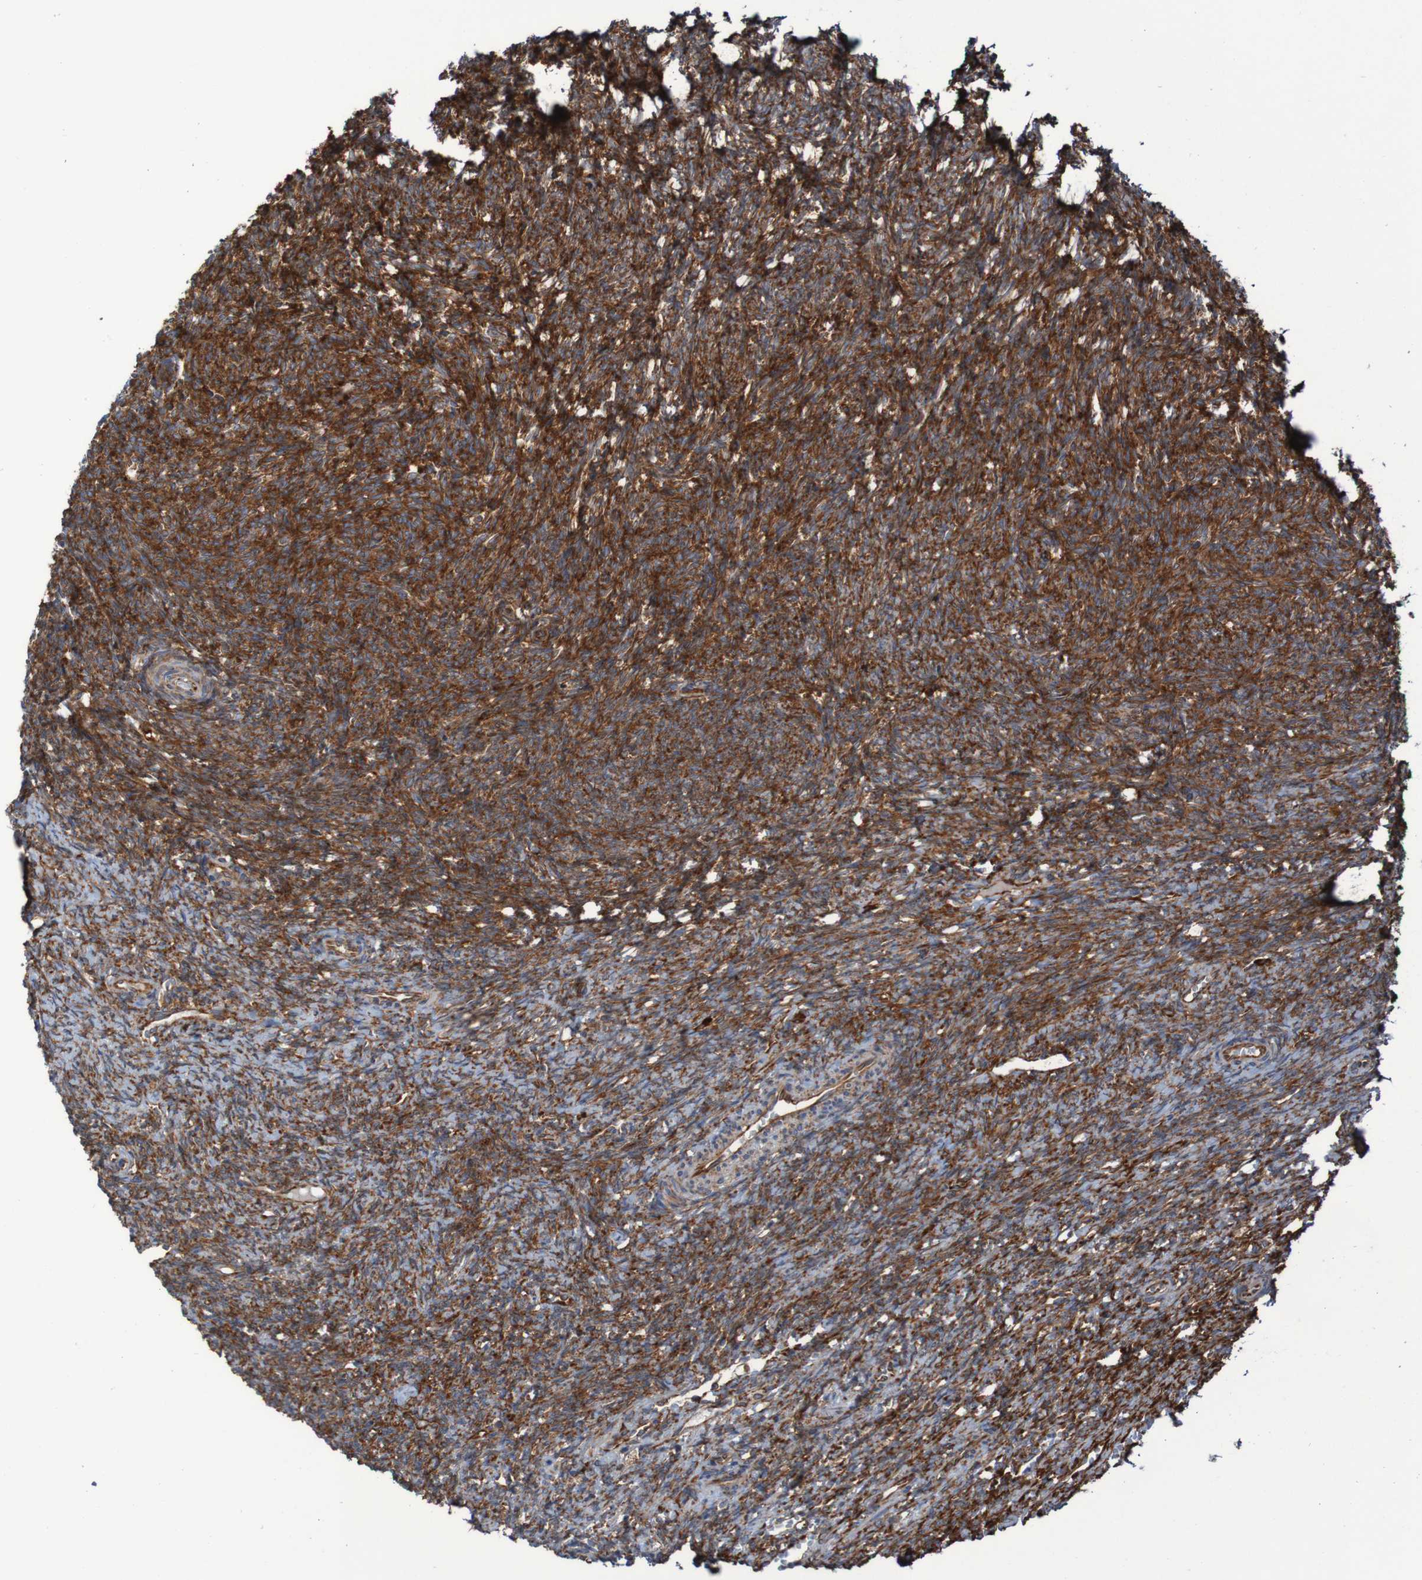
{"staining": {"intensity": "strong", "quantity": ">75%", "location": "cytoplasmic/membranous"}, "tissue": "ovary", "cell_type": "Ovarian stroma cells", "image_type": "normal", "snomed": [{"axis": "morphology", "description": "Normal tissue, NOS"}, {"axis": "topography", "description": "Ovary"}], "caption": "Brown immunohistochemical staining in benign ovary displays strong cytoplasmic/membranous positivity in about >75% of ovarian stroma cells.", "gene": "RPL10", "patient": {"sex": "female", "age": 41}}